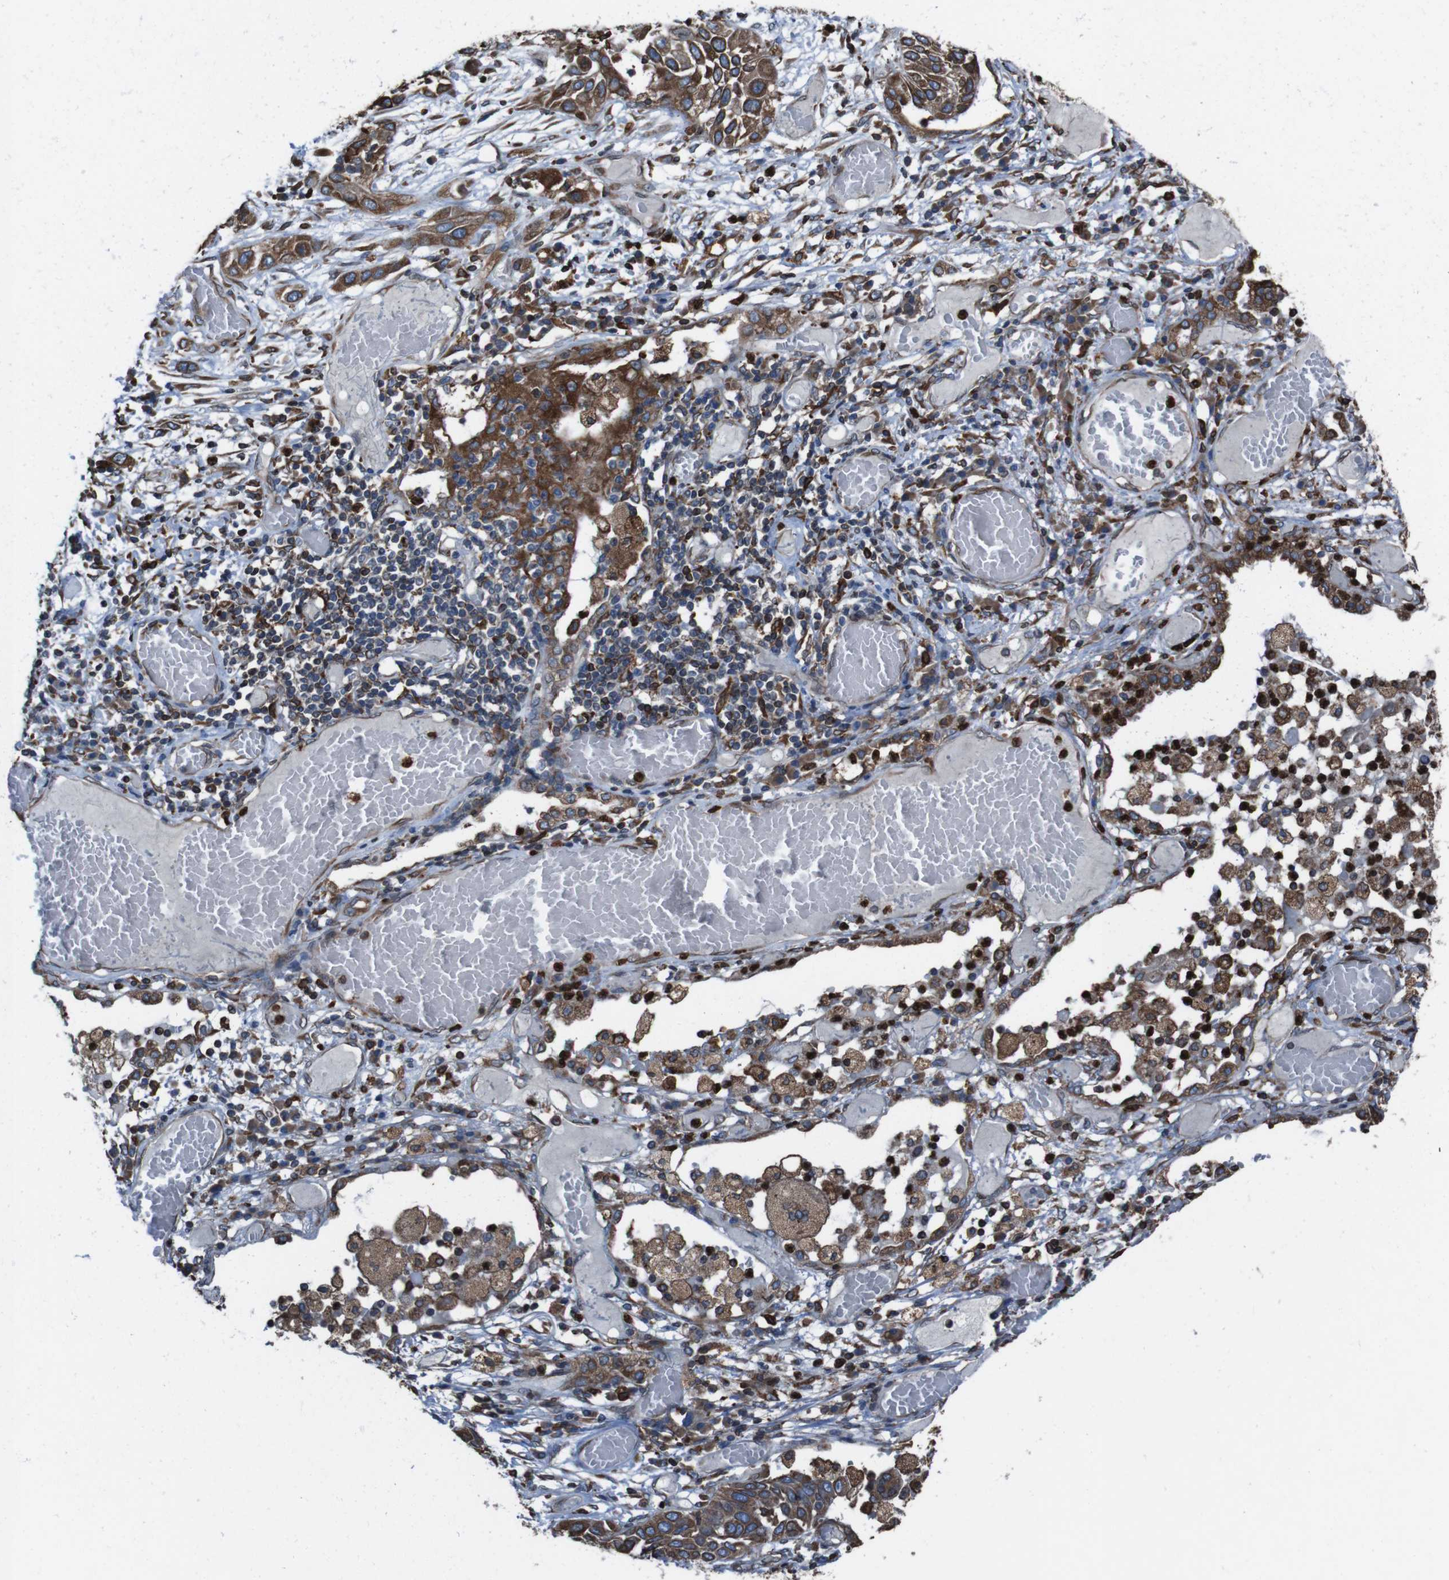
{"staining": {"intensity": "moderate", "quantity": ">75%", "location": "cytoplasmic/membranous"}, "tissue": "lung cancer", "cell_type": "Tumor cells", "image_type": "cancer", "snomed": [{"axis": "morphology", "description": "Squamous cell carcinoma, NOS"}, {"axis": "topography", "description": "Lung"}], "caption": "Lung cancer (squamous cell carcinoma) stained with immunohistochemistry reveals moderate cytoplasmic/membranous positivity in about >75% of tumor cells.", "gene": "APMAP", "patient": {"sex": "male", "age": 71}}